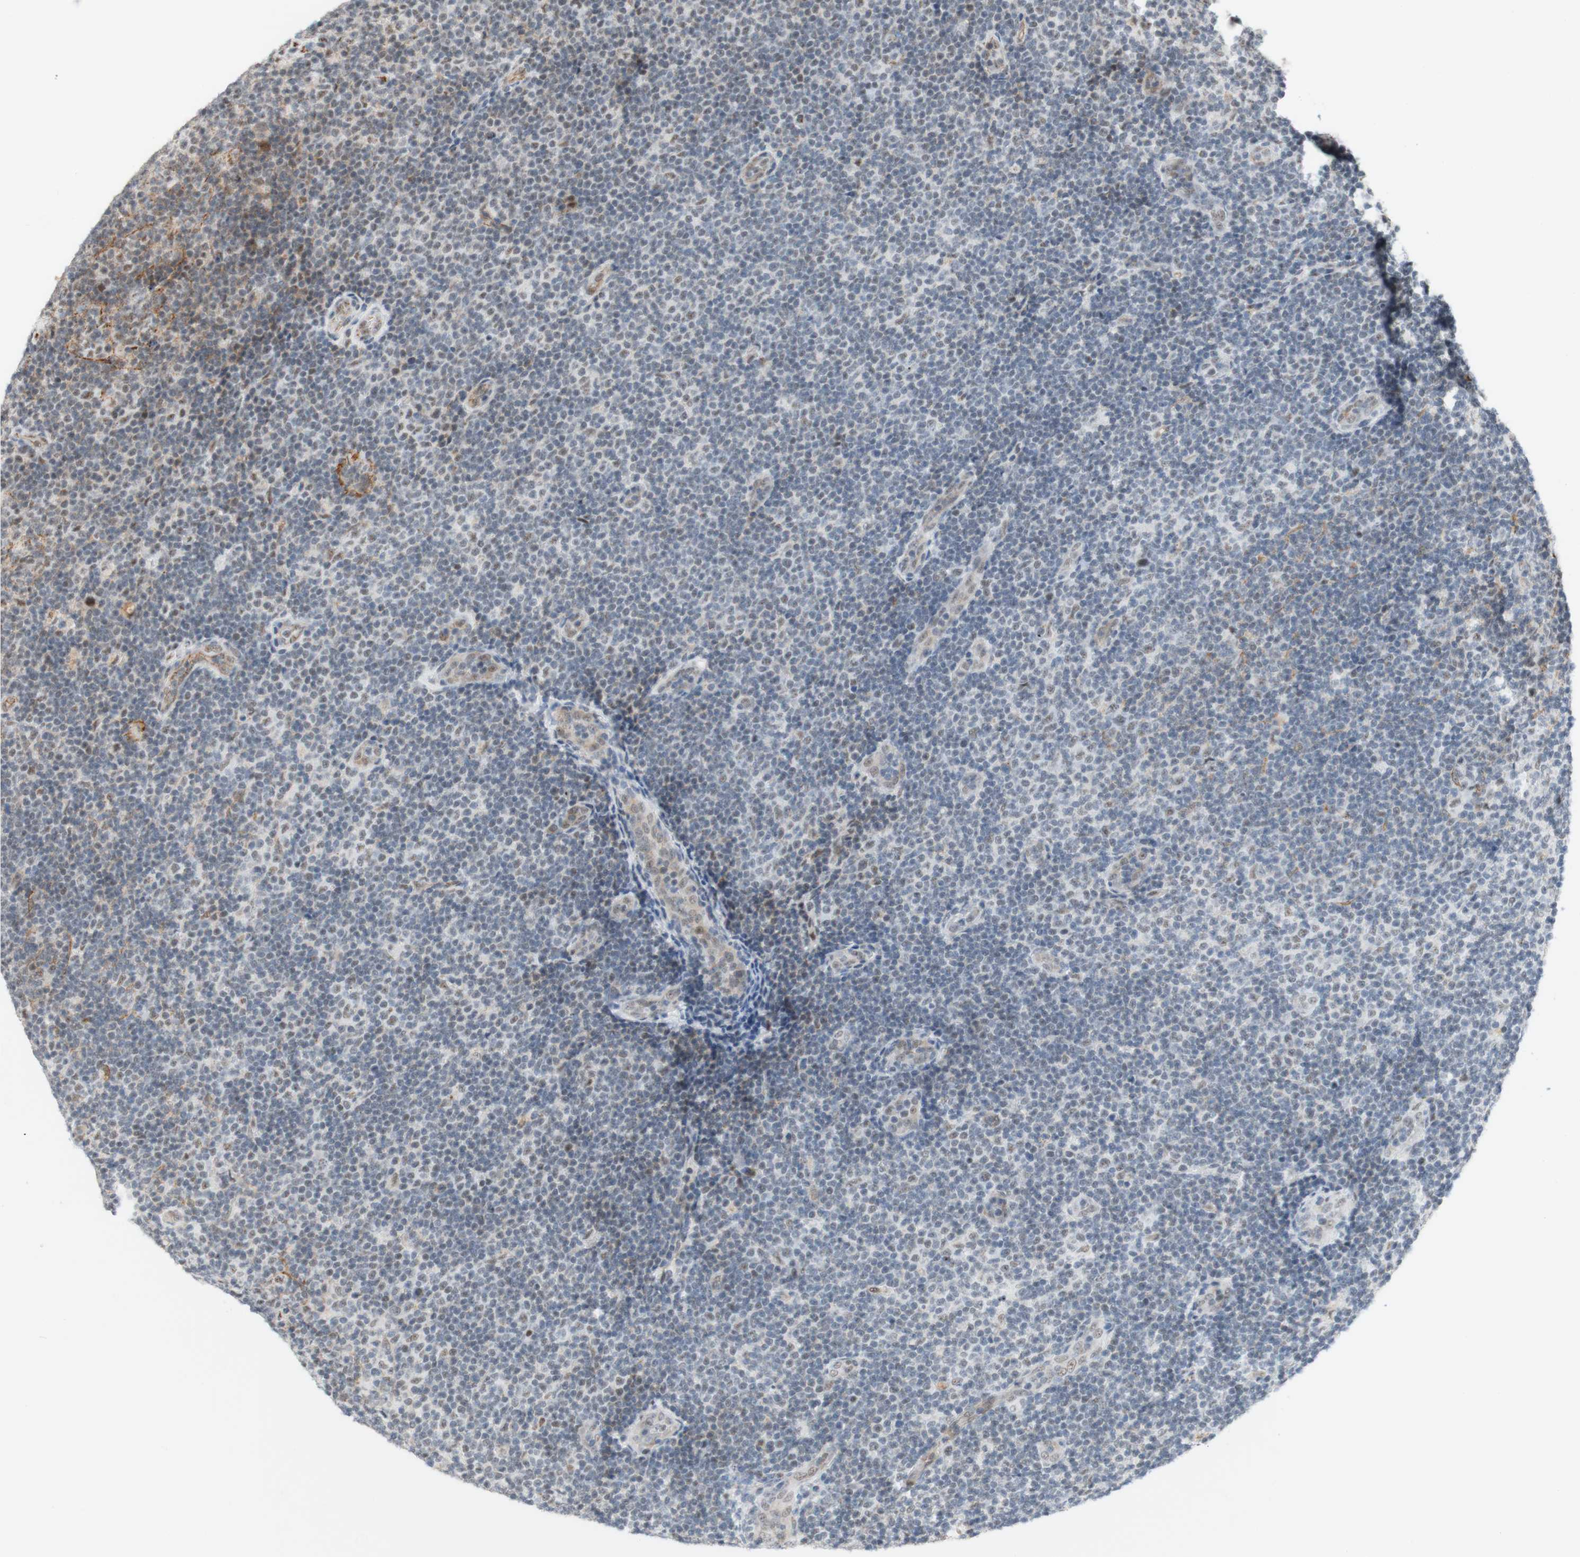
{"staining": {"intensity": "negative", "quantity": "none", "location": "none"}, "tissue": "lymphoma", "cell_type": "Tumor cells", "image_type": "cancer", "snomed": [{"axis": "morphology", "description": "Malignant lymphoma, non-Hodgkin's type, Low grade"}, {"axis": "topography", "description": "Lymph node"}], "caption": "A high-resolution histopathology image shows IHC staining of lymphoma, which exhibits no significant expression in tumor cells.", "gene": "SAP18", "patient": {"sex": "male", "age": 83}}